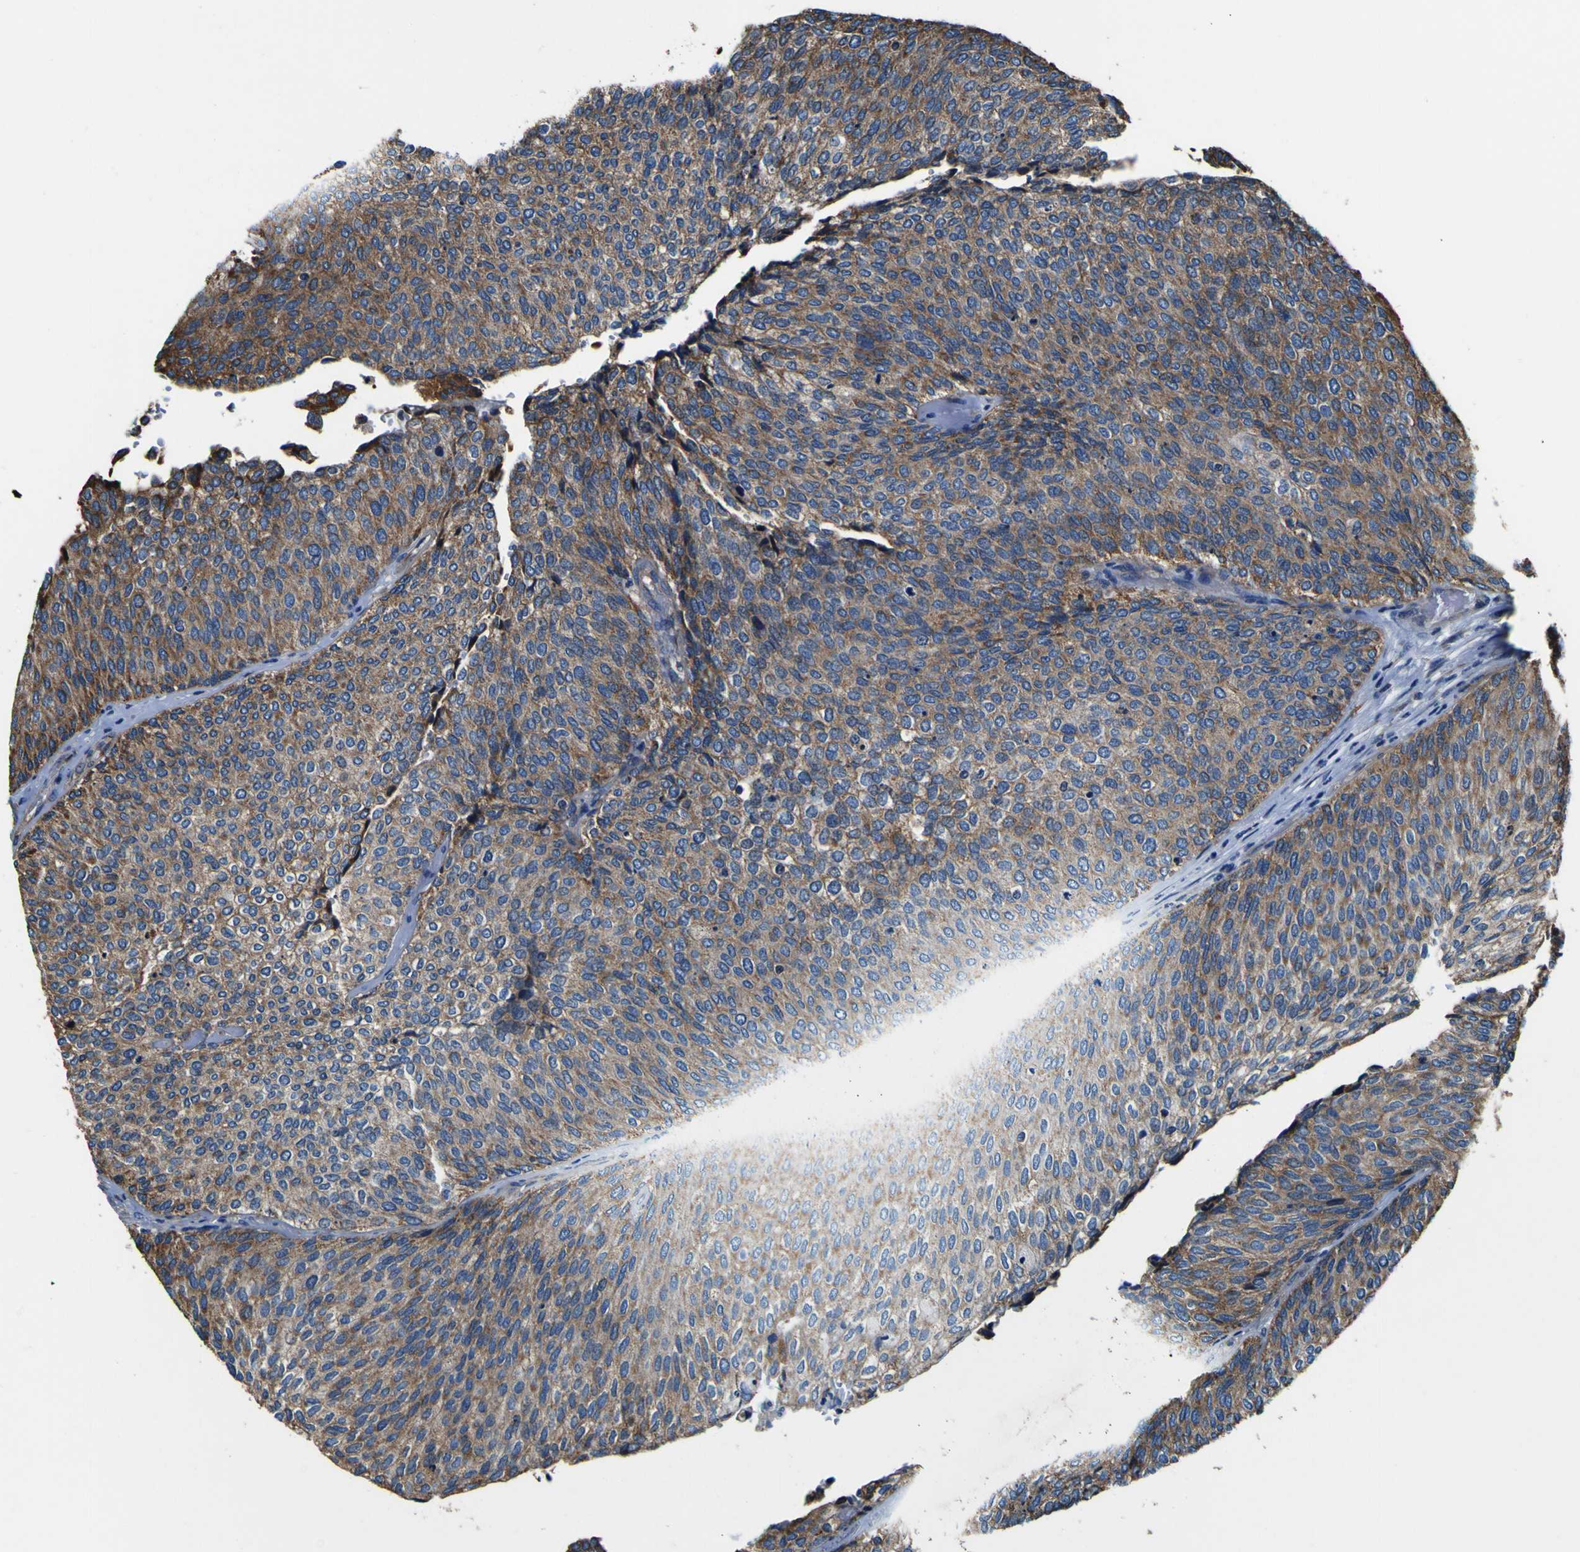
{"staining": {"intensity": "moderate", "quantity": ">75%", "location": "cytoplasmic/membranous"}, "tissue": "urothelial cancer", "cell_type": "Tumor cells", "image_type": "cancer", "snomed": [{"axis": "morphology", "description": "Urothelial carcinoma, Low grade"}, {"axis": "topography", "description": "Urinary bladder"}], "caption": "Tumor cells demonstrate moderate cytoplasmic/membranous staining in about >75% of cells in urothelial cancer.", "gene": "INPP5A", "patient": {"sex": "female", "age": 79}}